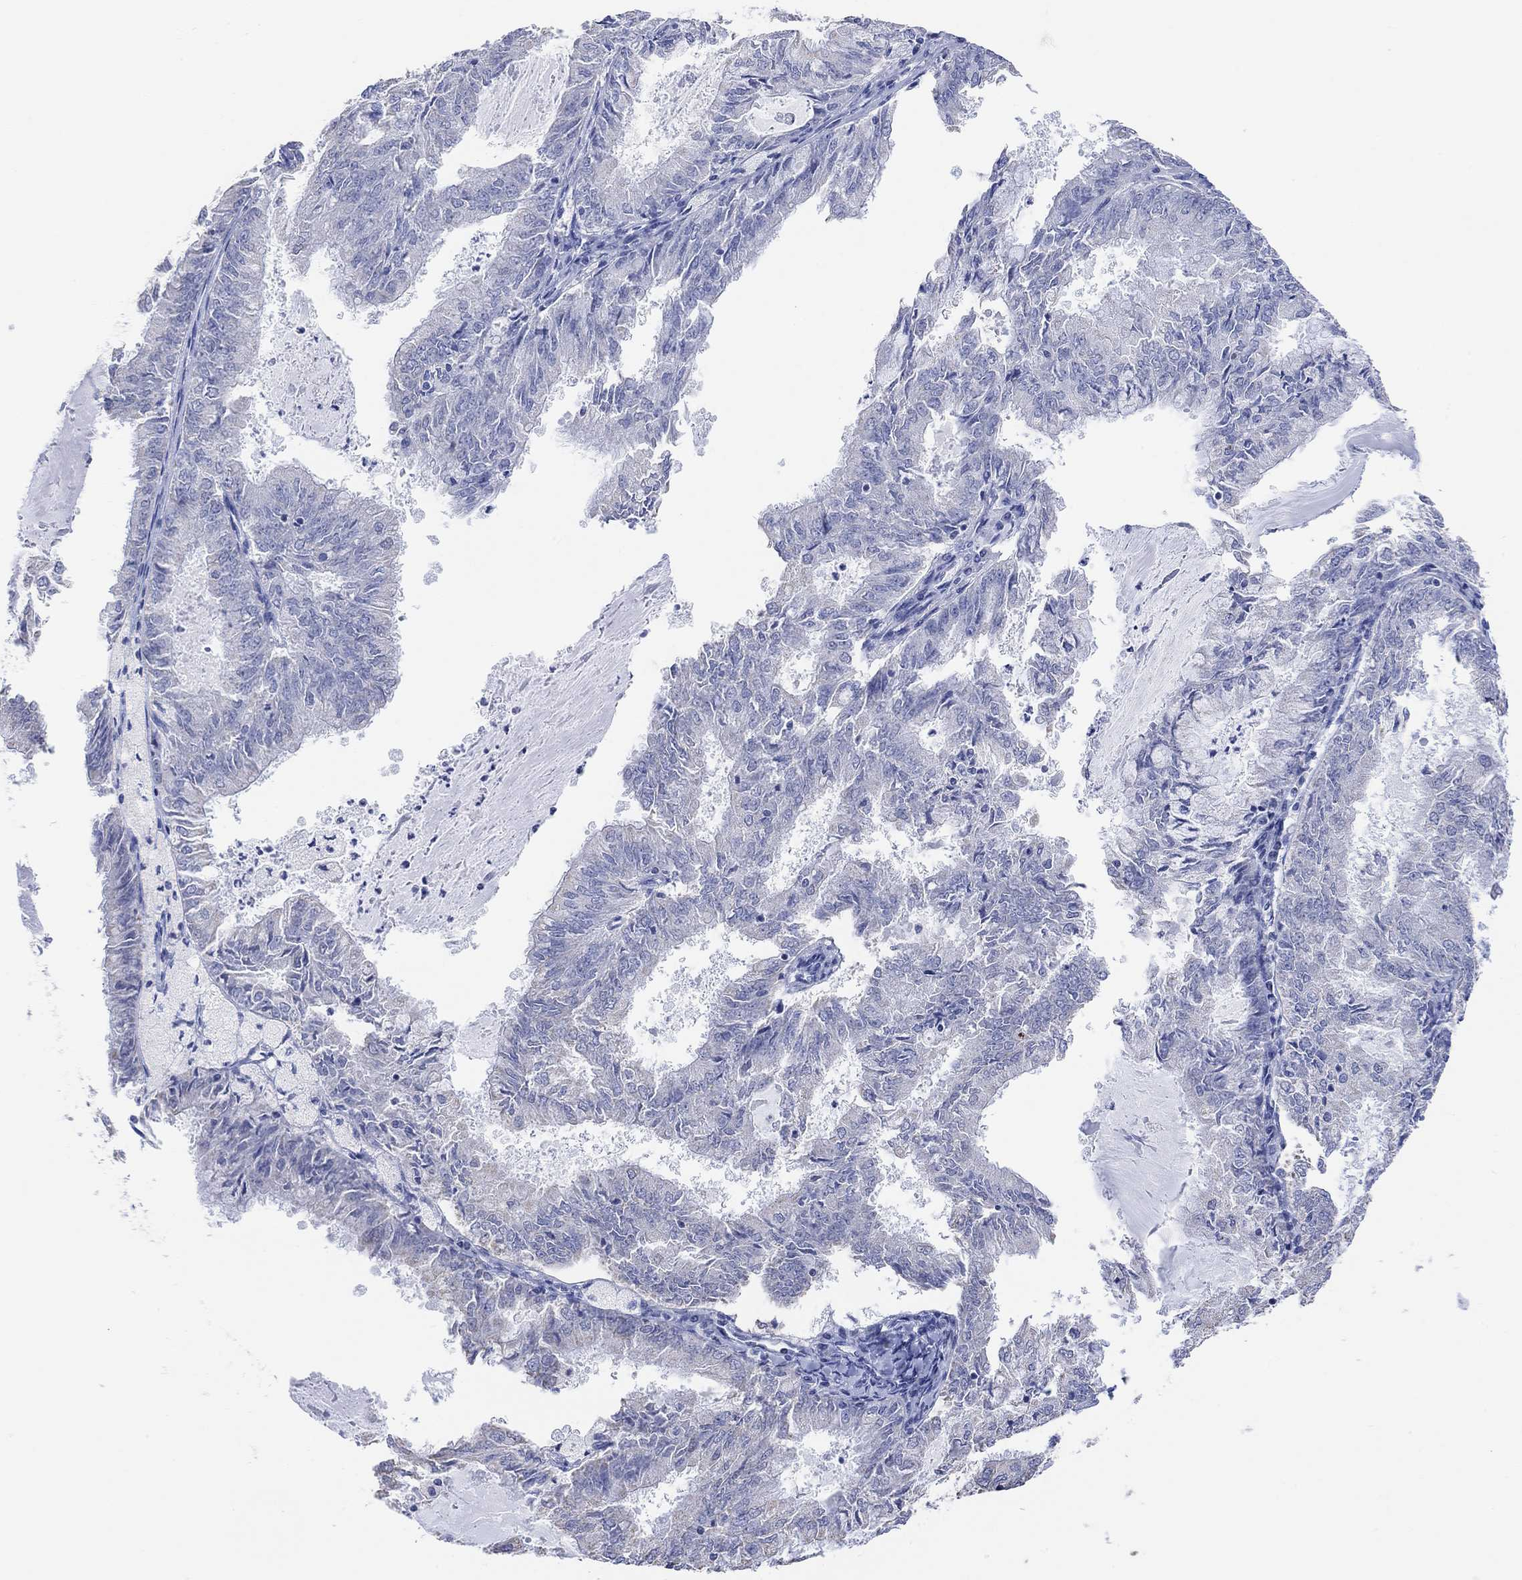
{"staining": {"intensity": "negative", "quantity": "none", "location": "none"}, "tissue": "endometrial cancer", "cell_type": "Tumor cells", "image_type": "cancer", "snomed": [{"axis": "morphology", "description": "Adenocarcinoma, NOS"}, {"axis": "topography", "description": "Endometrium"}], "caption": "Photomicrograph shows no significant protein staining in tumor cells of endometrial adenocarcinoma.", "gene": "SYT12", "patient": {"sex": "female", "age": 57}}